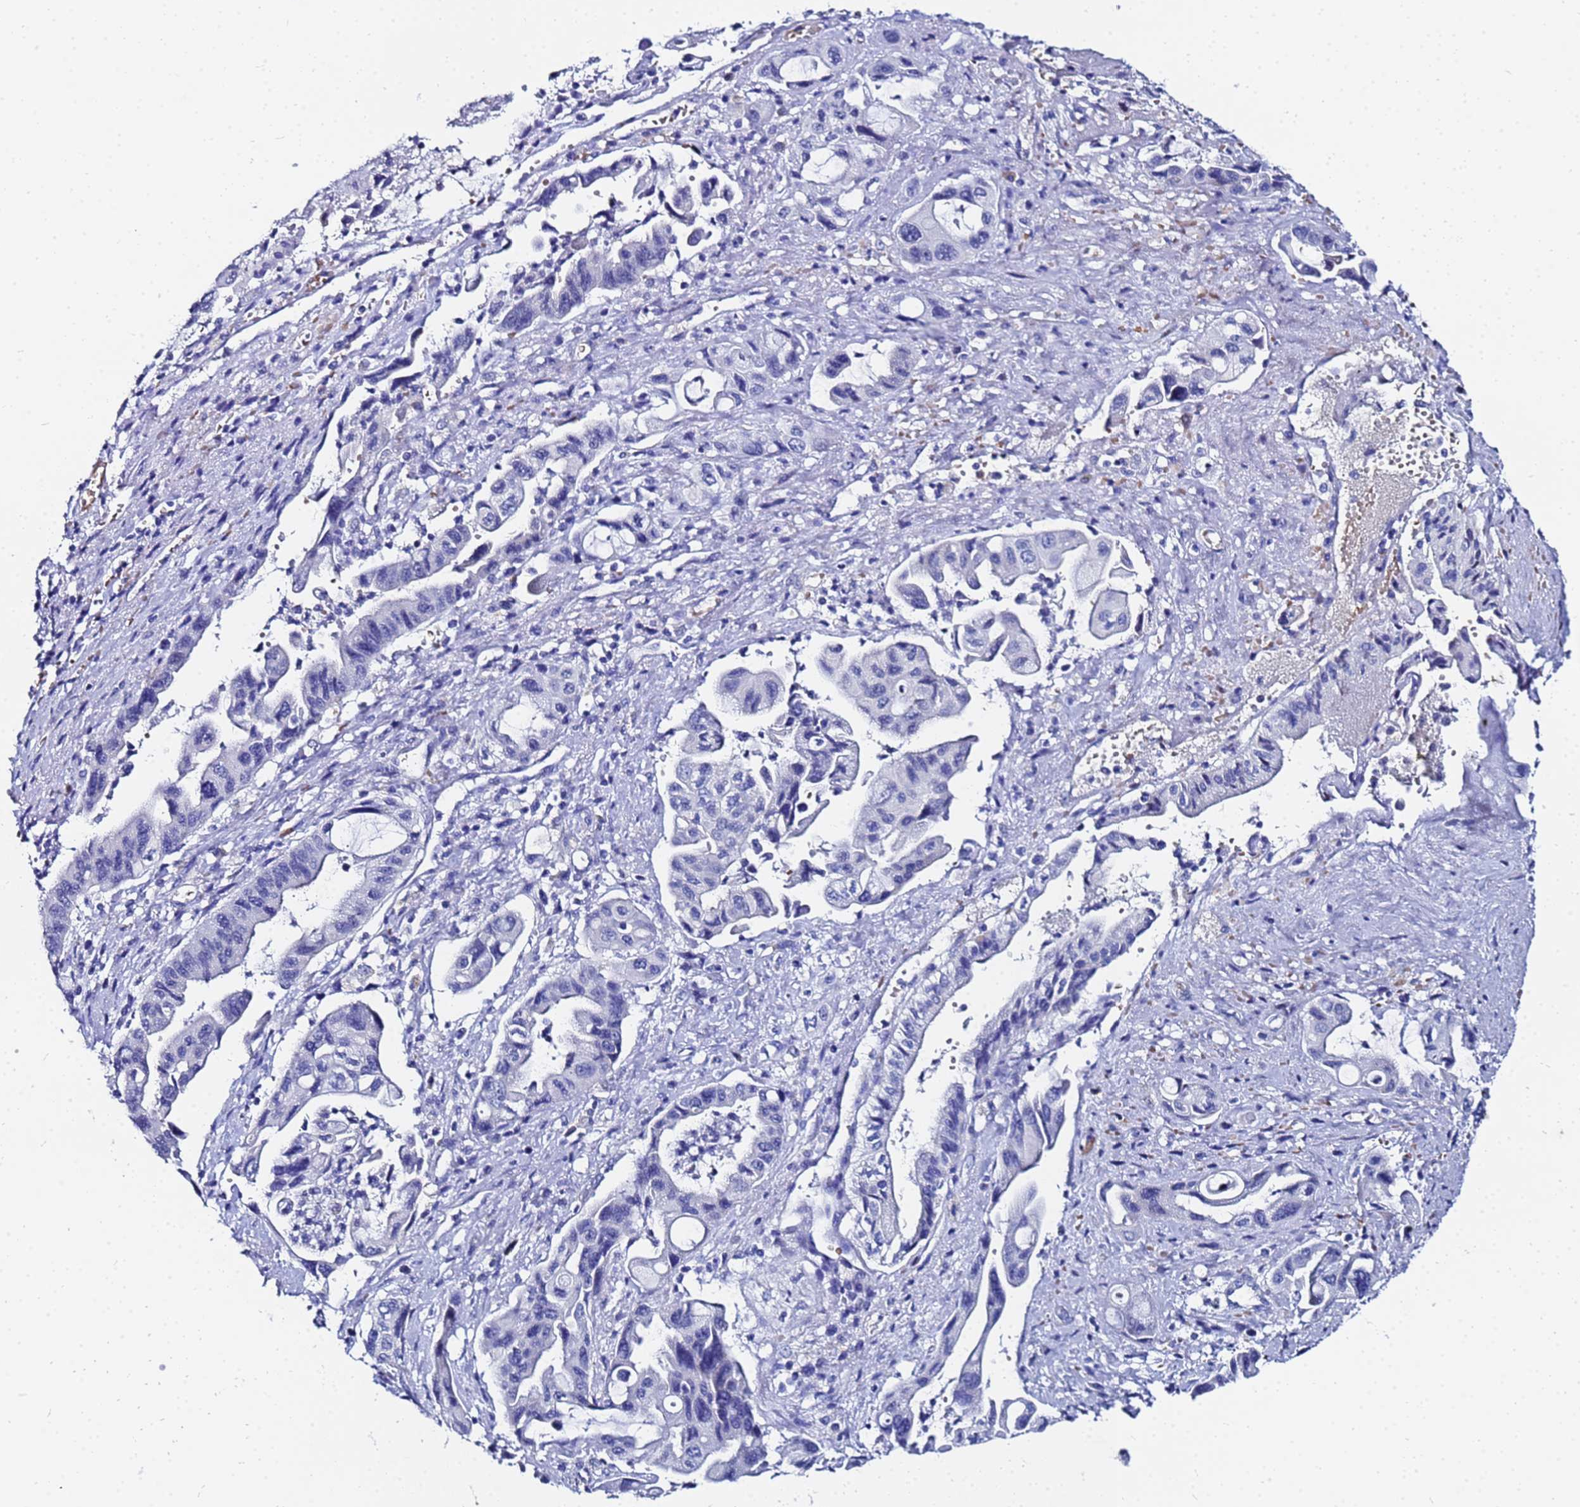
{"staining": {"intensity": "negative", "quantity": "none", "location": "none"}, "tissue": "pancreatic cancer", "cell_type": "Tumor cells", "image_type": "cancer", "snomed": [{"axis": "morphology", "description": "Adenocarcinoma, NOS"}, {"axis": "topography", "description": "Pancreas"}], "caption": "There is no significant expression in tumor cells of pancreatic adenocarcinoma.", "gene": "ZNF26", "patient": {"sex": "female", "age": 50}}